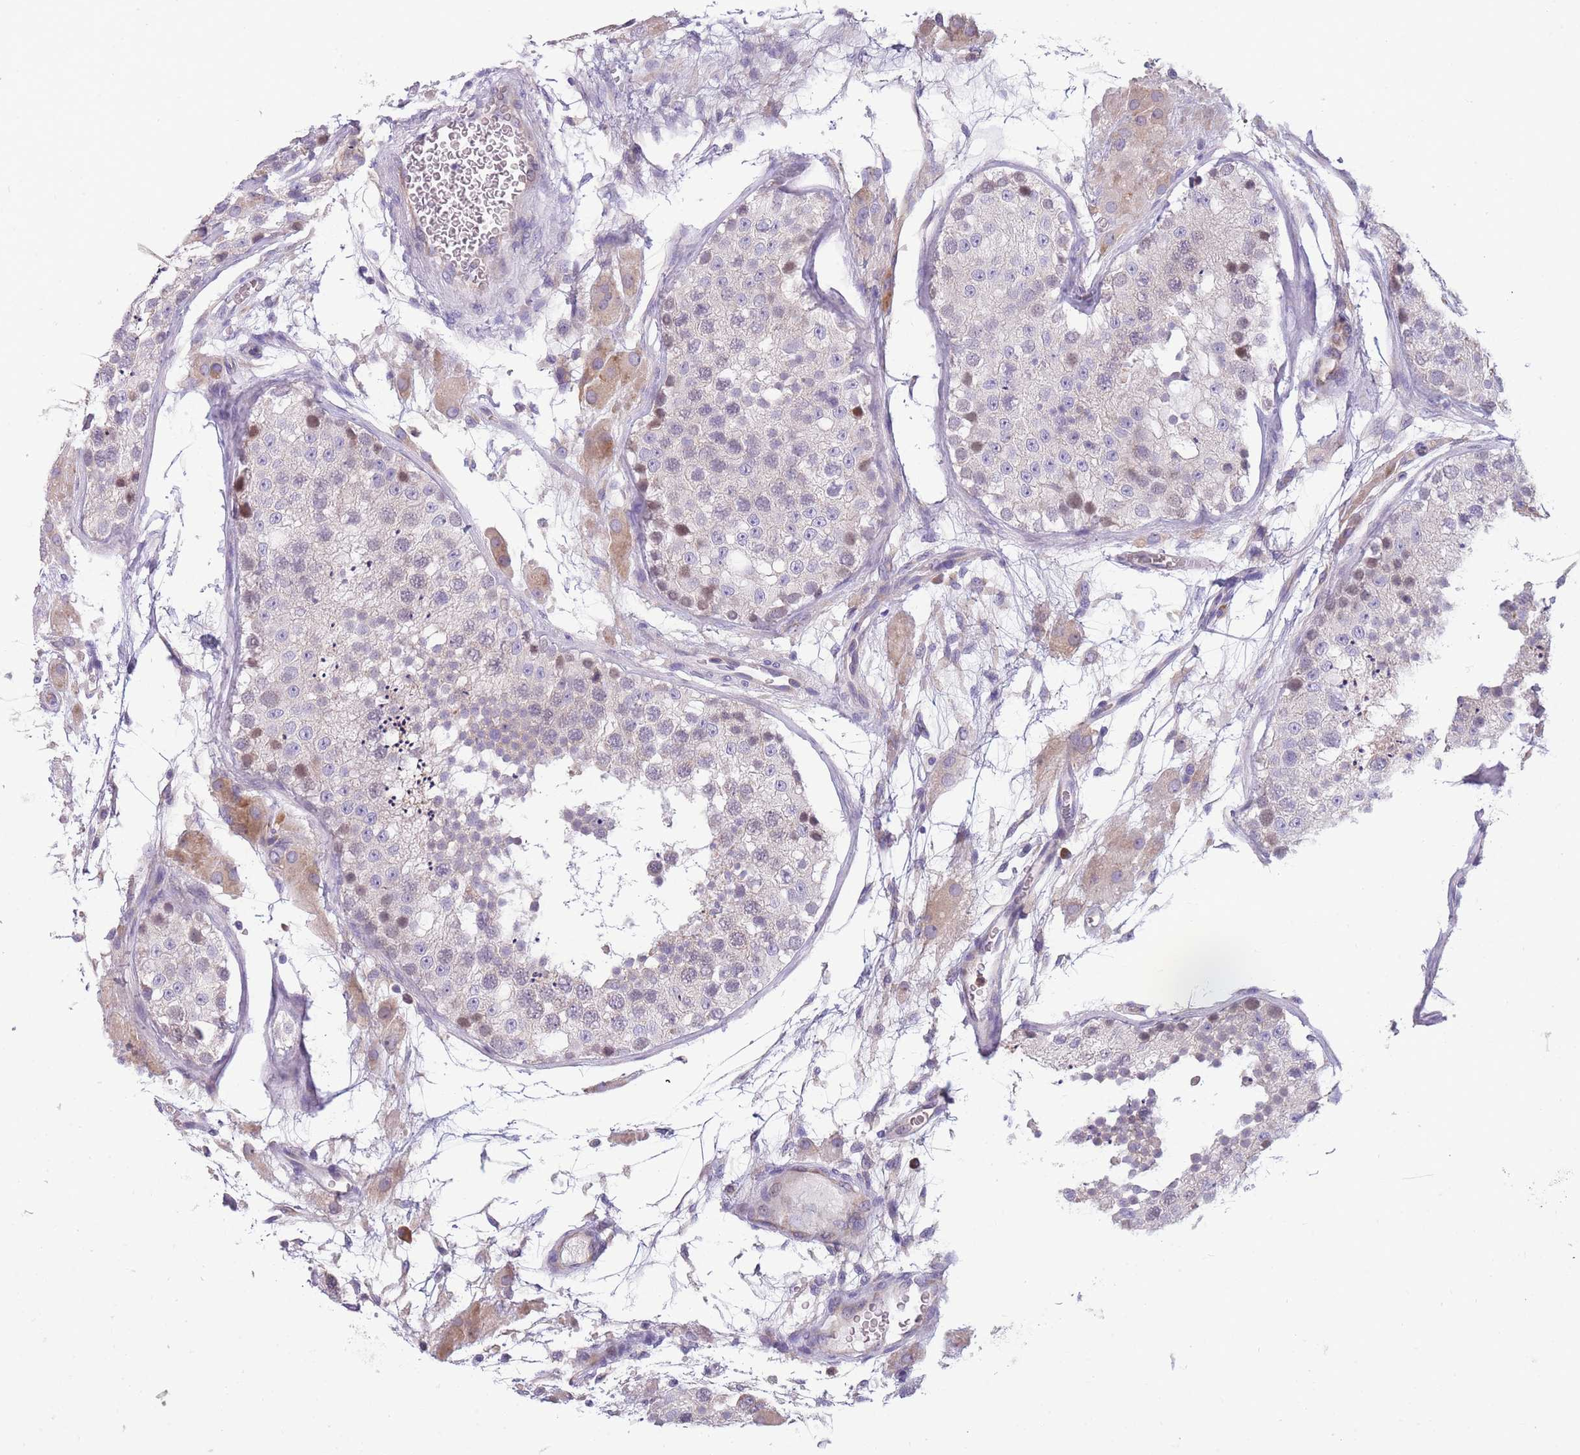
{"staining": {"intensity": "moderate", "quantity": "<25%", "location": "nuclear"}, "tissue": "testis", "cell_type": "Cells in seminiferous ducts", "image_type": "normal", "snomed": [{"axis": "morphology", "description": "Normal tissue, NOS"}, {"axis": "topography", "description": "Testis"}], "caption": "Testis stained with immunohistochemistry (IHC) exhibits moderate nuclear positivity in about <25% of cells in seminiferous ducts. The protein of interest is shown in brown color, while the nuclei are stained blue.", "gene": "NDUFAF6", "patient": {"sex": "male", "age": 26}}